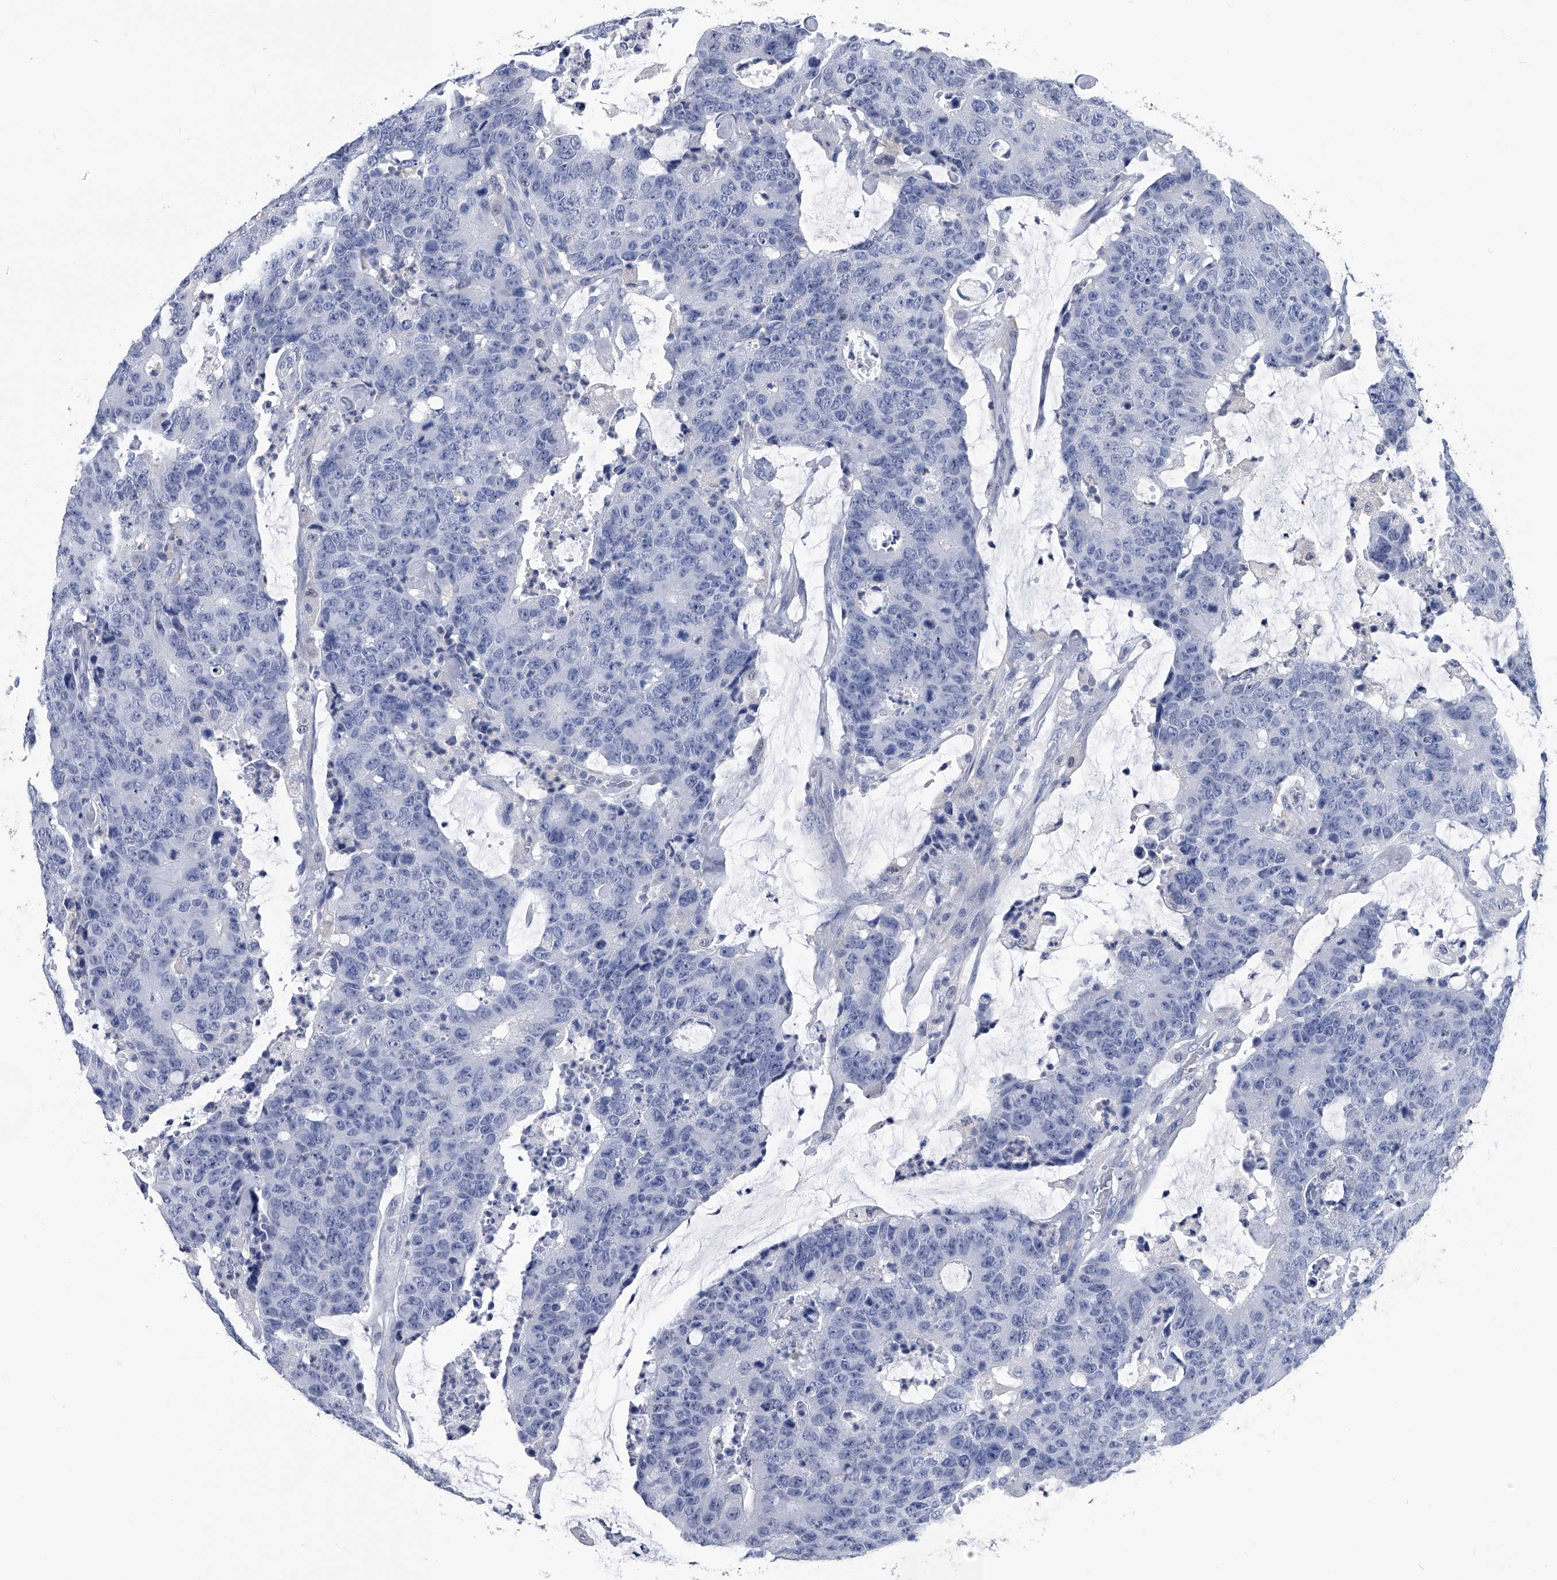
{"staining": {"intensity": "negative", "quantity": "none", "location": "none"}, "tissue": "colorectal cancer", "cell_type": "Tumor cells", "image_type": "cancer", "snomed": [{"axis": "morphology", "description": "Adenocarcinoma, NOS"}, {"axis": "topography", "description": "Colon"}], "caption": "A histopathology image of human colorectal cancer (adenocarcinoma) is negative for staining in tumor cells.", "gene": "PDXK", "patient": {"sex": "female", "age": 86}}